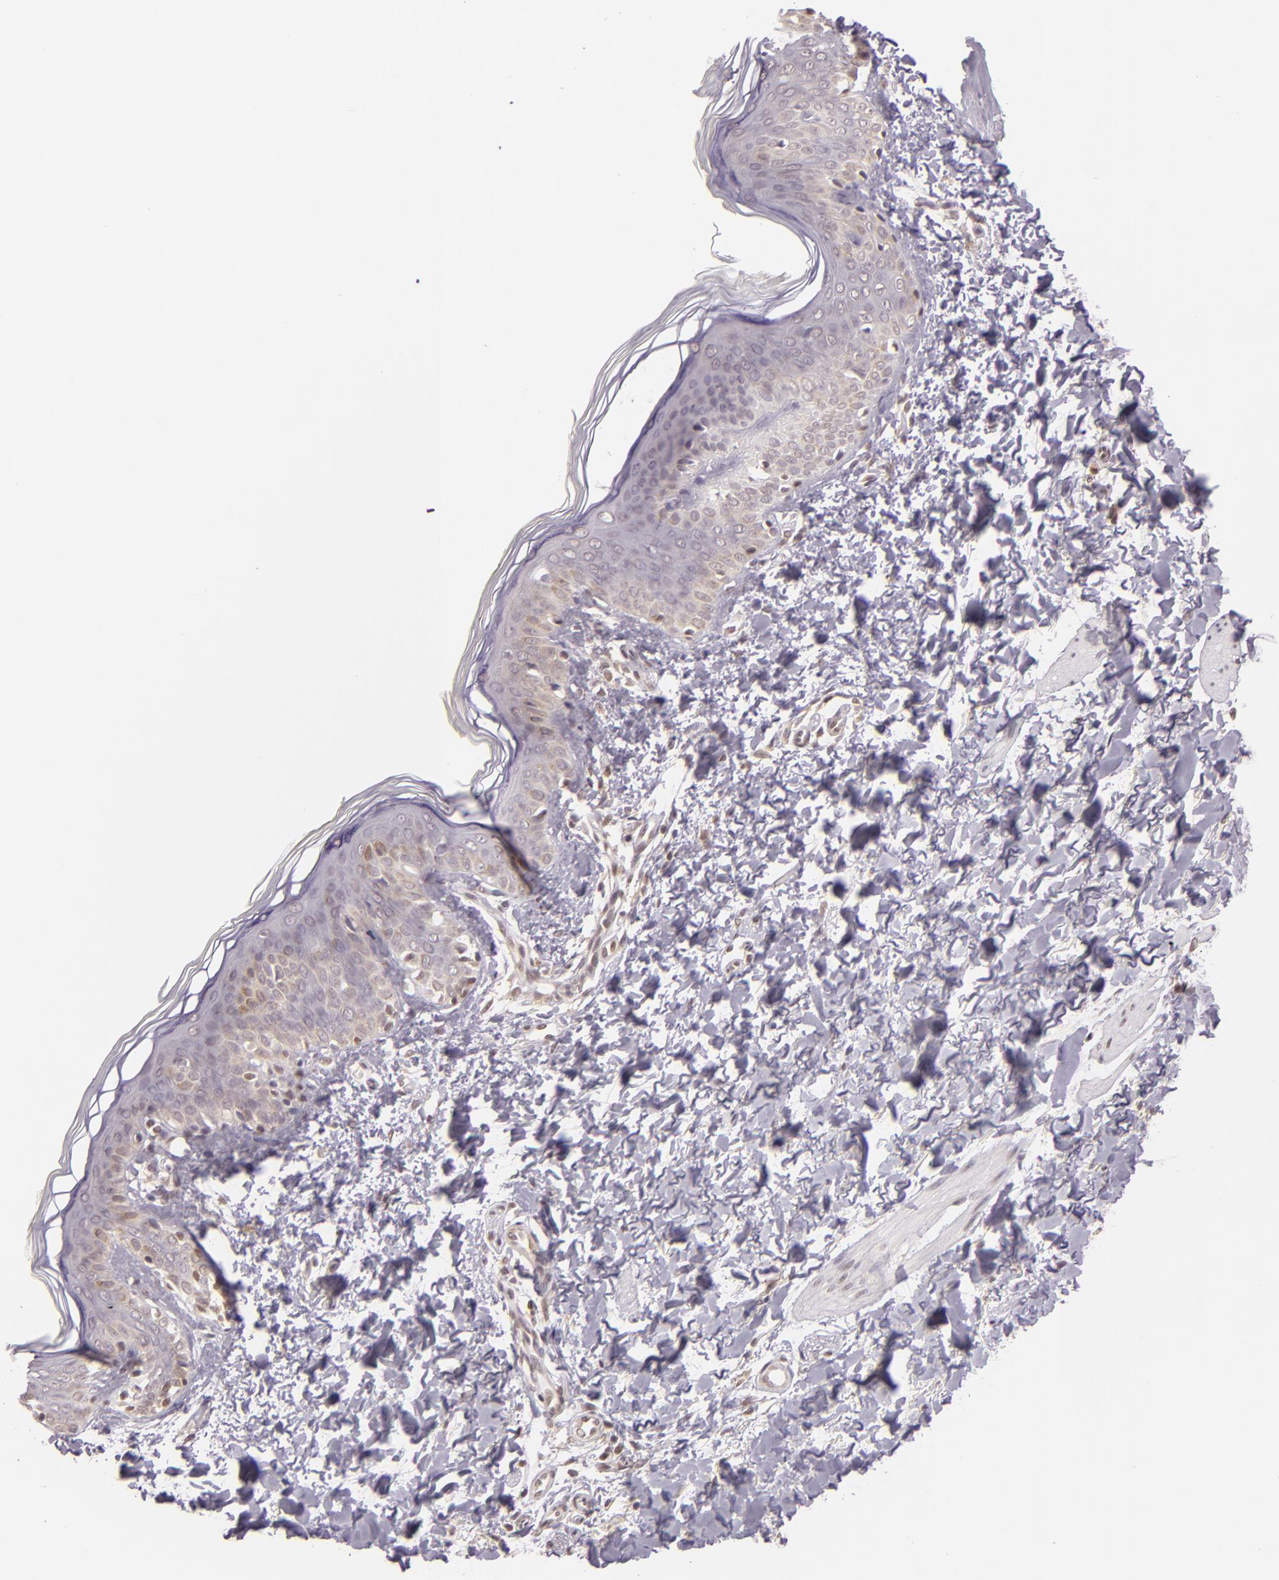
{"staining": {"intensity": "weak", "quantity": ">75%", "location": "nuclear"}, "tissue": "skin", "cell_type": "Fibroblasts", "image_type": "normal", "snomed": [{"axis": "morphology", "description": "Normal tissue, NOS"}, {"axis": "topography", "description": "Skin"}], "caption": "About >75% of fibroblasts in benign human skin exhibit weak nuclear protein staining as visualized by brown immunohistochemical staining.", "gene": "ENSG00000290315", "patient": {"sex": "female", "age": 4}}